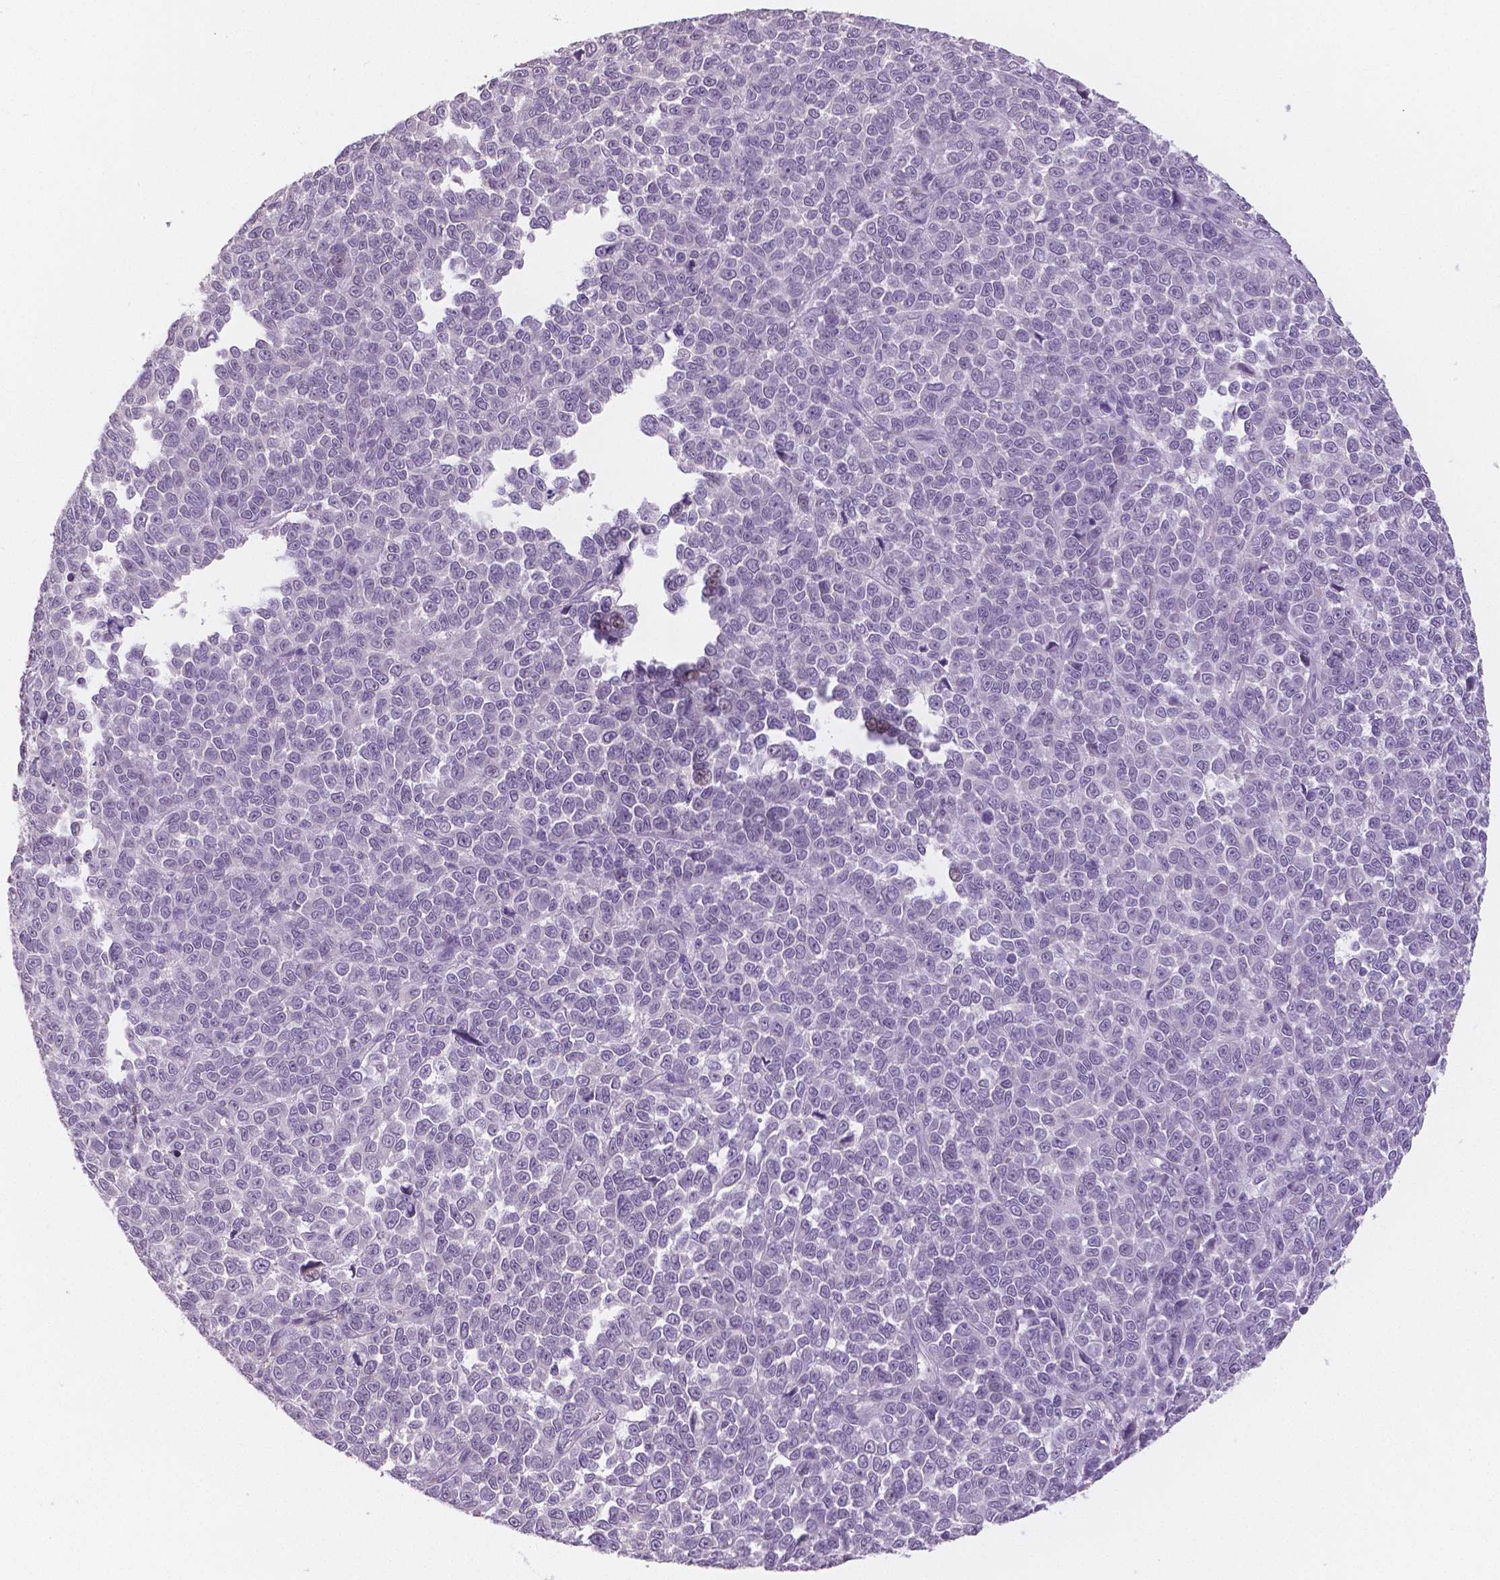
{"staining": {"intensity": "negative", "quantity": "none", "location": "none"}, "tissue": "melanoma", "cell_type": "Tumor cells", "image_type": "cancer", "snomed": [{"axis": "morphology", "description": "Malignant melanoma, NOS"}, {"axis": "topography", "description": "Skin"}], "caption": "Tumor cells show no significant protein staining in melanoma.", "gene": "TSPAN7", "patient": {"sex": "female", "age": 95}}